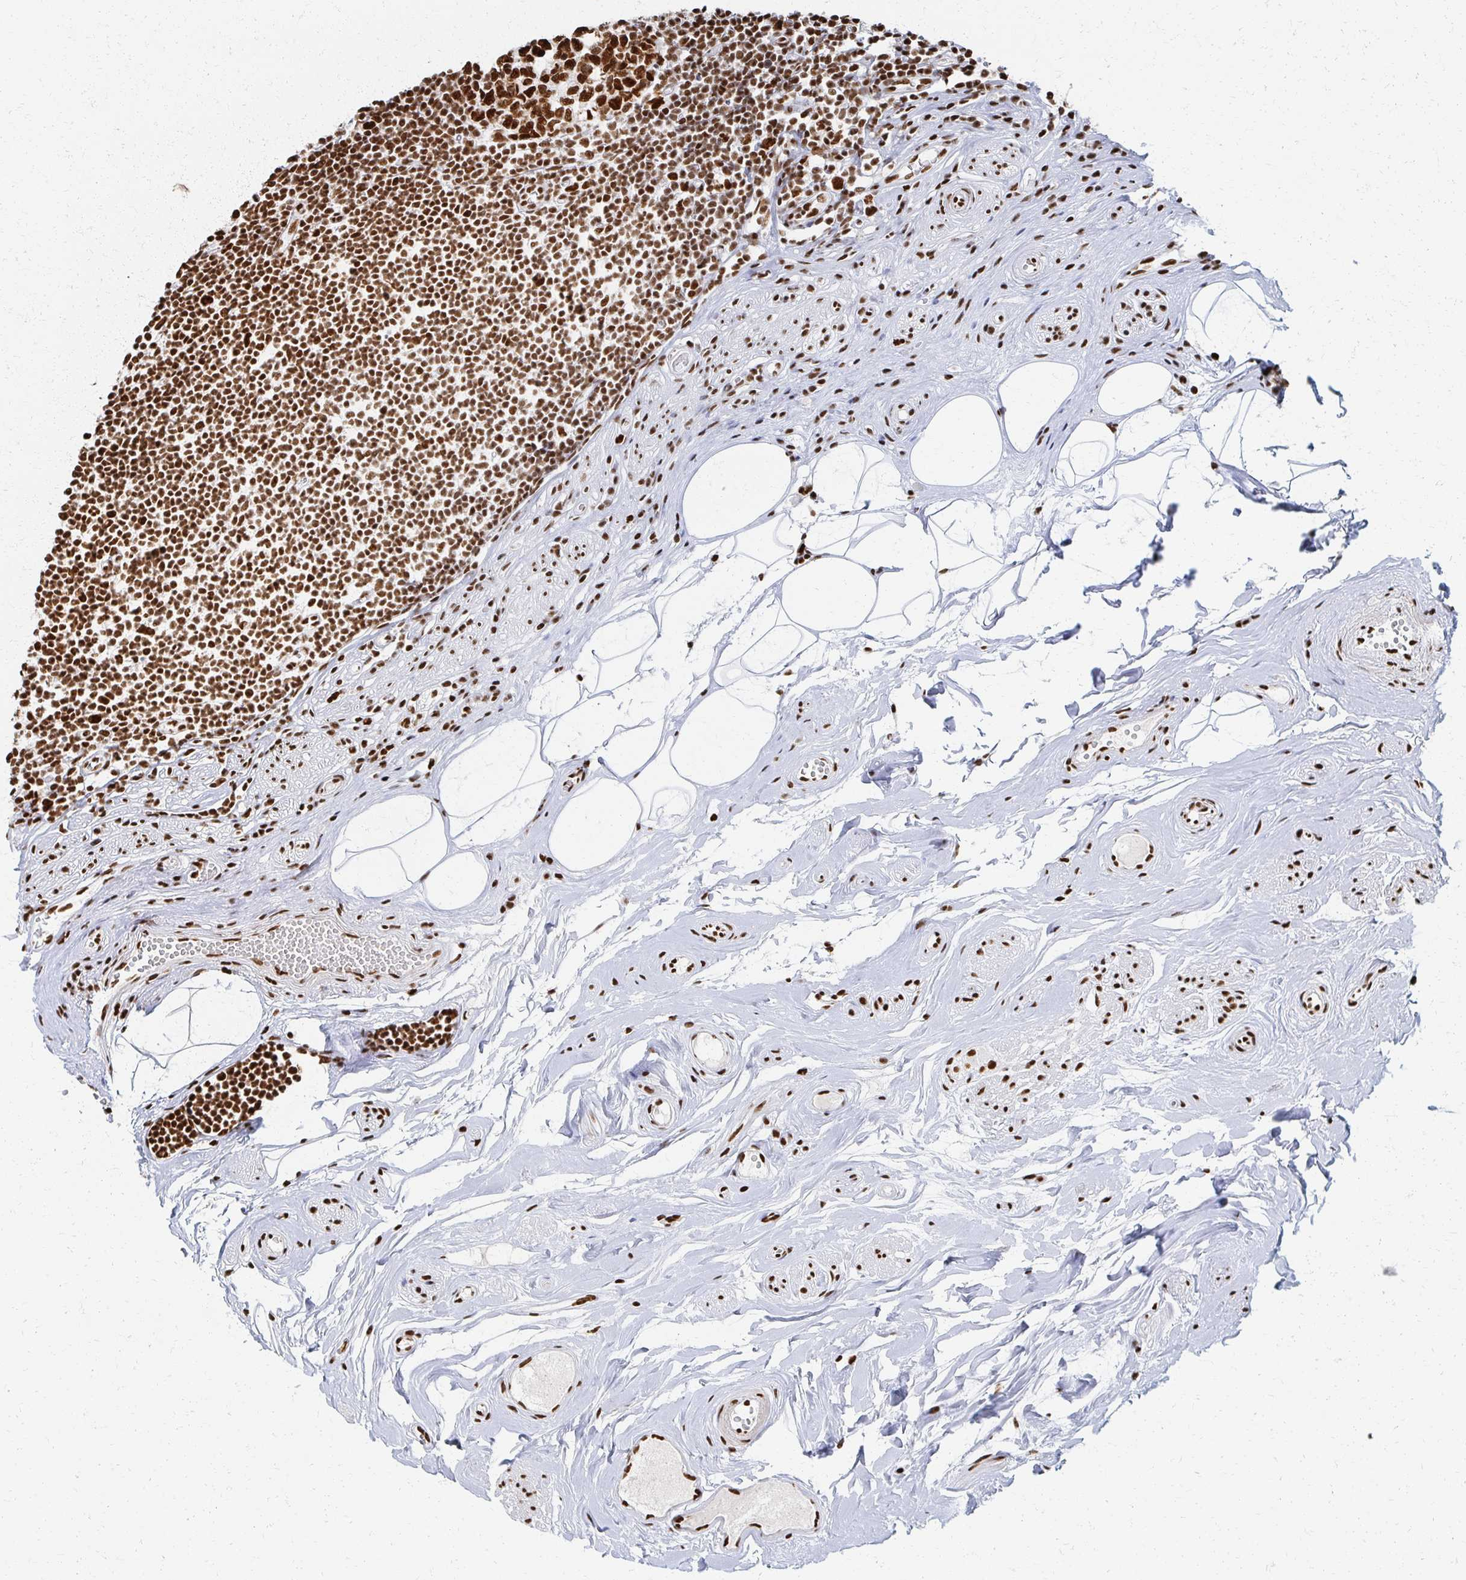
{"staining": {"intensity": "strong", "quantity": ">75%", "location": "nuclear"}, "tissue": "appendix", "cell_type": "Glandular cells", "image_type": "normal", "snomed": [{"axis": "morphology", "description": "Normal tissue, NOS"}, {"axis": "topography", "description": "Appendix"}], "caption": "DAB immunohistochemical staining of normal appendix shows strong nuclear protein positivity in approximately >75% of glandular cells.", "gene": "RBBP4", "patient": {"sex": "female", "age": 56}}